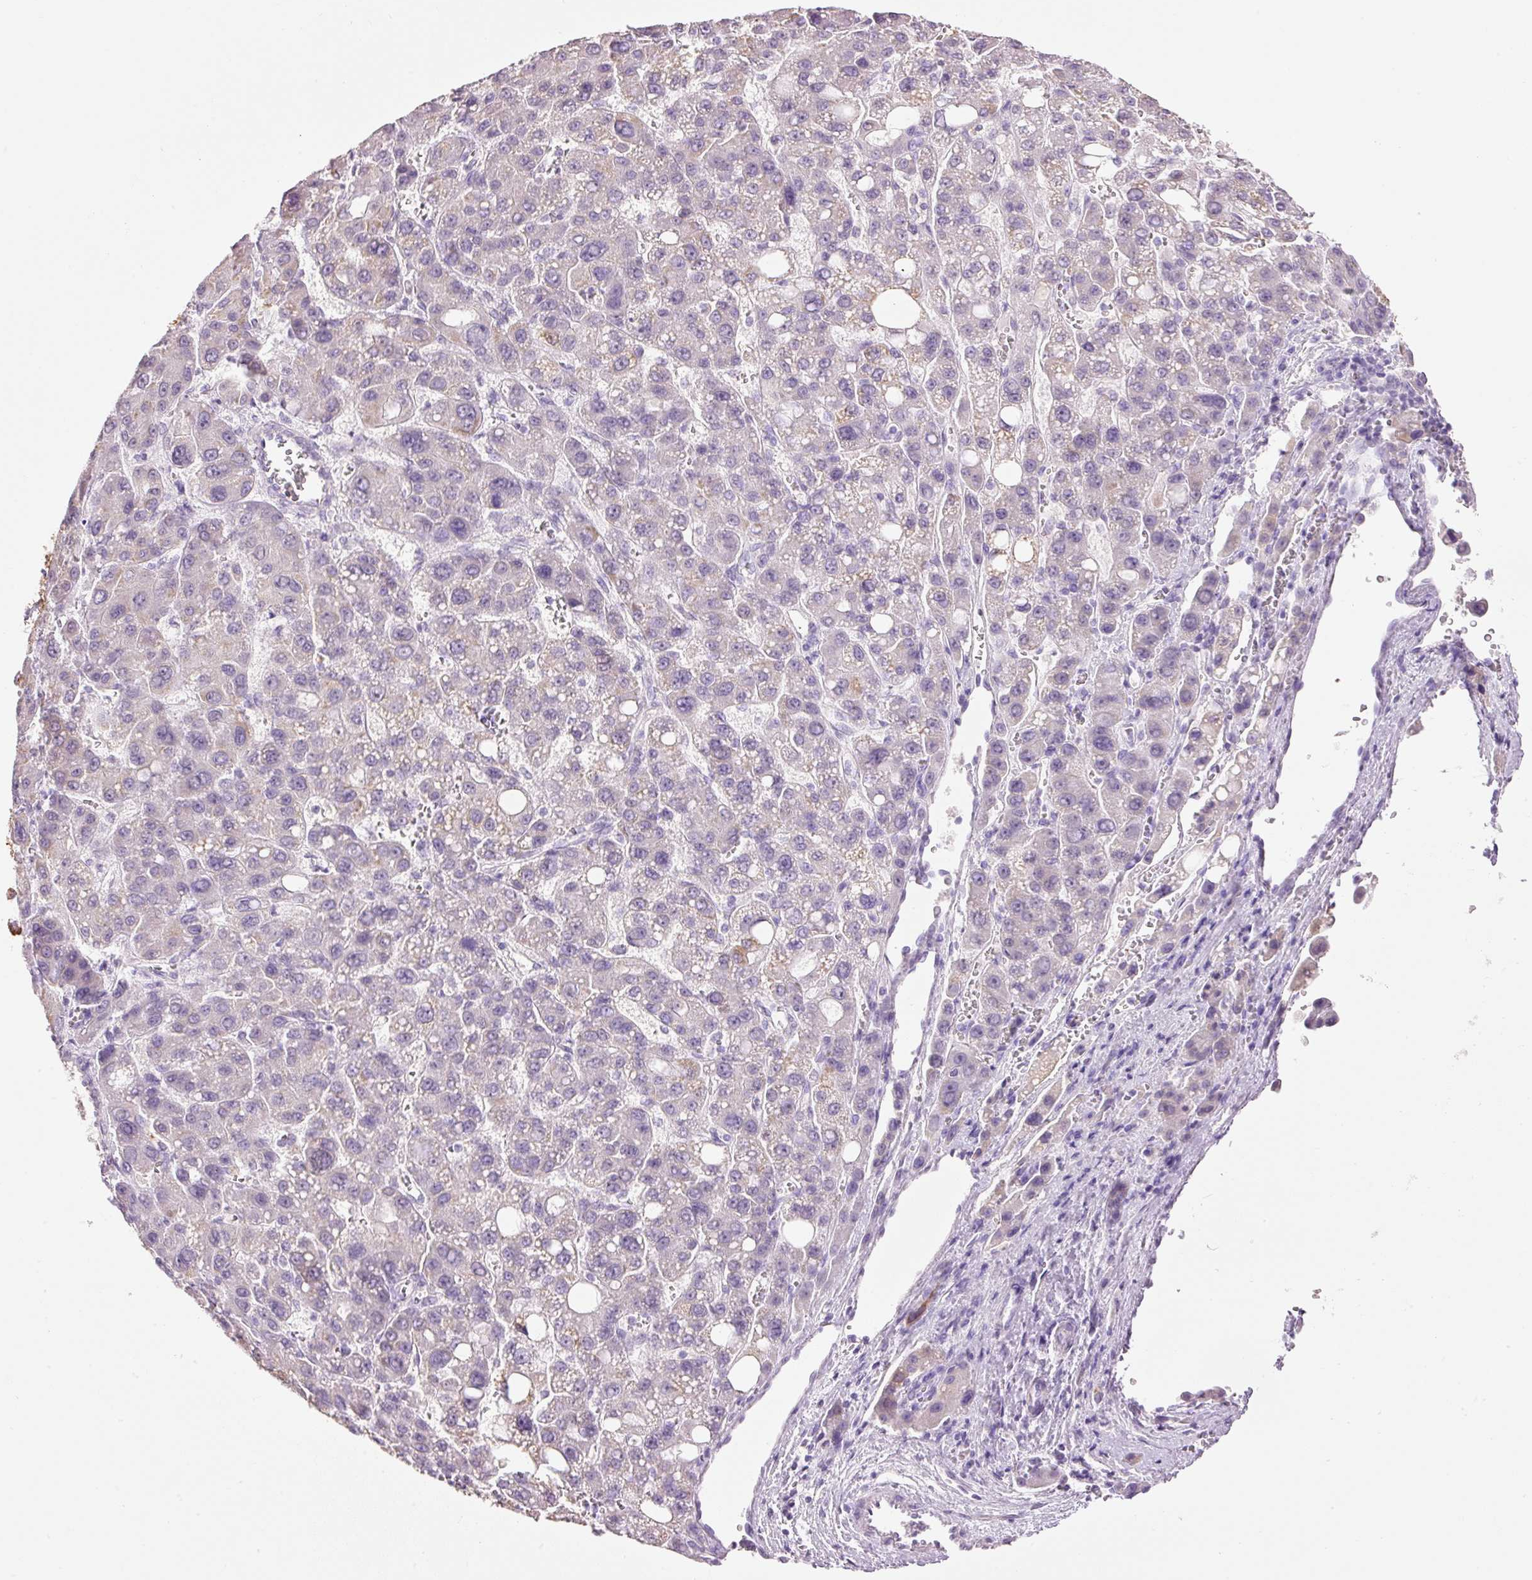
{"staining": {"intensity": "negative", "quantity": "none", "location": "none"}, "tissue": "liver cancer", "cell_type": "Tumor cells", "image_type": "cancer", "snomed": [{"axis": "morphology", "description": "Carcinoma, Hepatocellular, NOS"}, {"axis": "topography", "description": "Liver"}], "caption": "The histopathology image shows no staining of tumor cells in liver cancer.", "gene": "CARD16", "patient": {"sex": "male", "age": 55}}